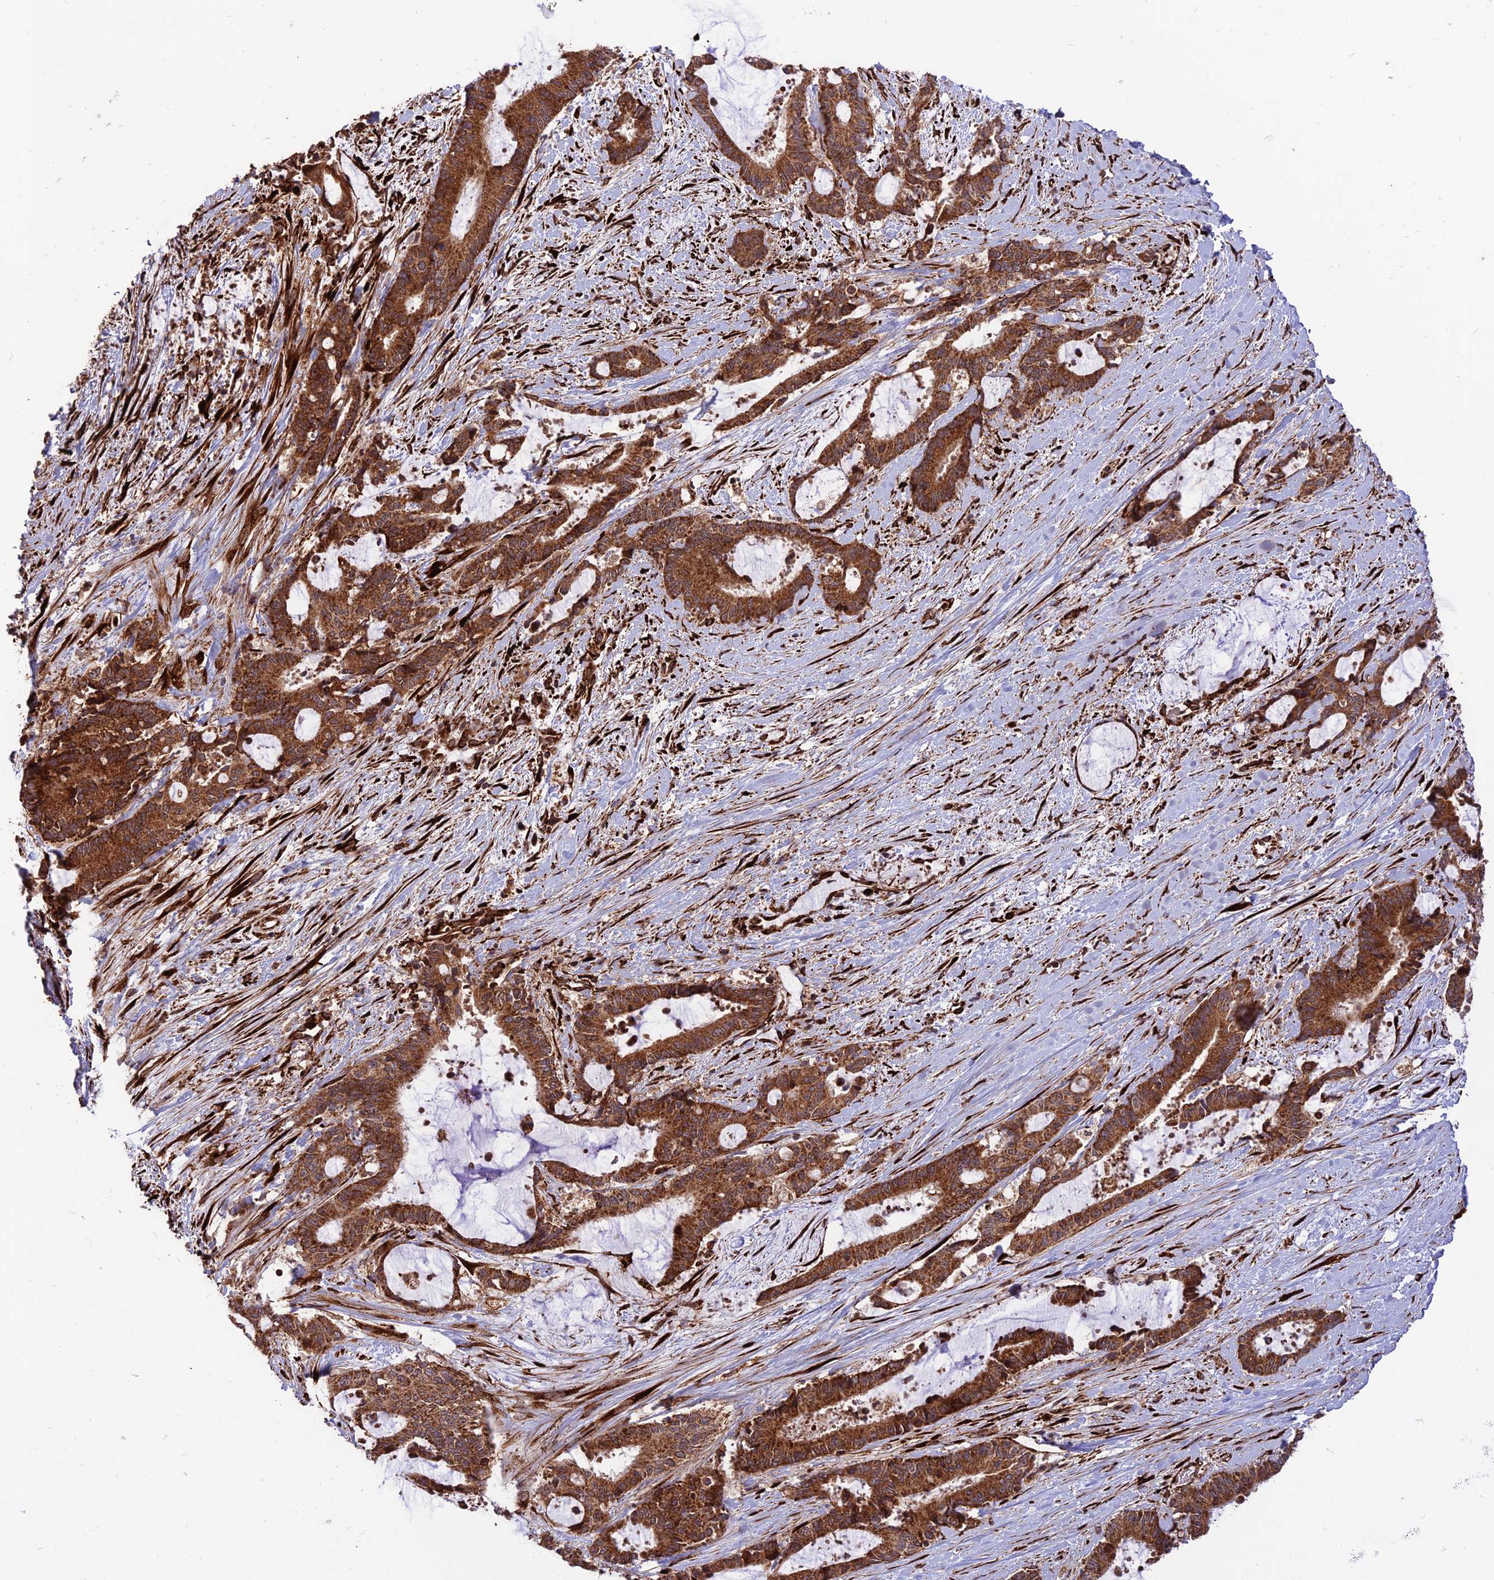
{"staining": {"intensity": "strong", "quantity": ">75%", "location": "cytoplasmic/membranous"}, "tissue": "liver cancer", "cell_type": "Tumor cells", "image_type": "cancer", "snomed": [{"axis": "morphology", "description": "Normal tissue, NOS"}, {"axis": "morphology", "description": "Cholangiocarcinoma"}, {"axis": "topography", "description": "Liver"}, {"axis": "topography", "description": "Peripheral nerve tissue"}], "caption": "A high amount of strong cytoplasmic/membranous expression is appreciated in about >75% of tumor cells in cholangiocarcinoma (liver) tissue.", "gene": "CRTAP", "patient": {"sex": "female", "age": 73}}